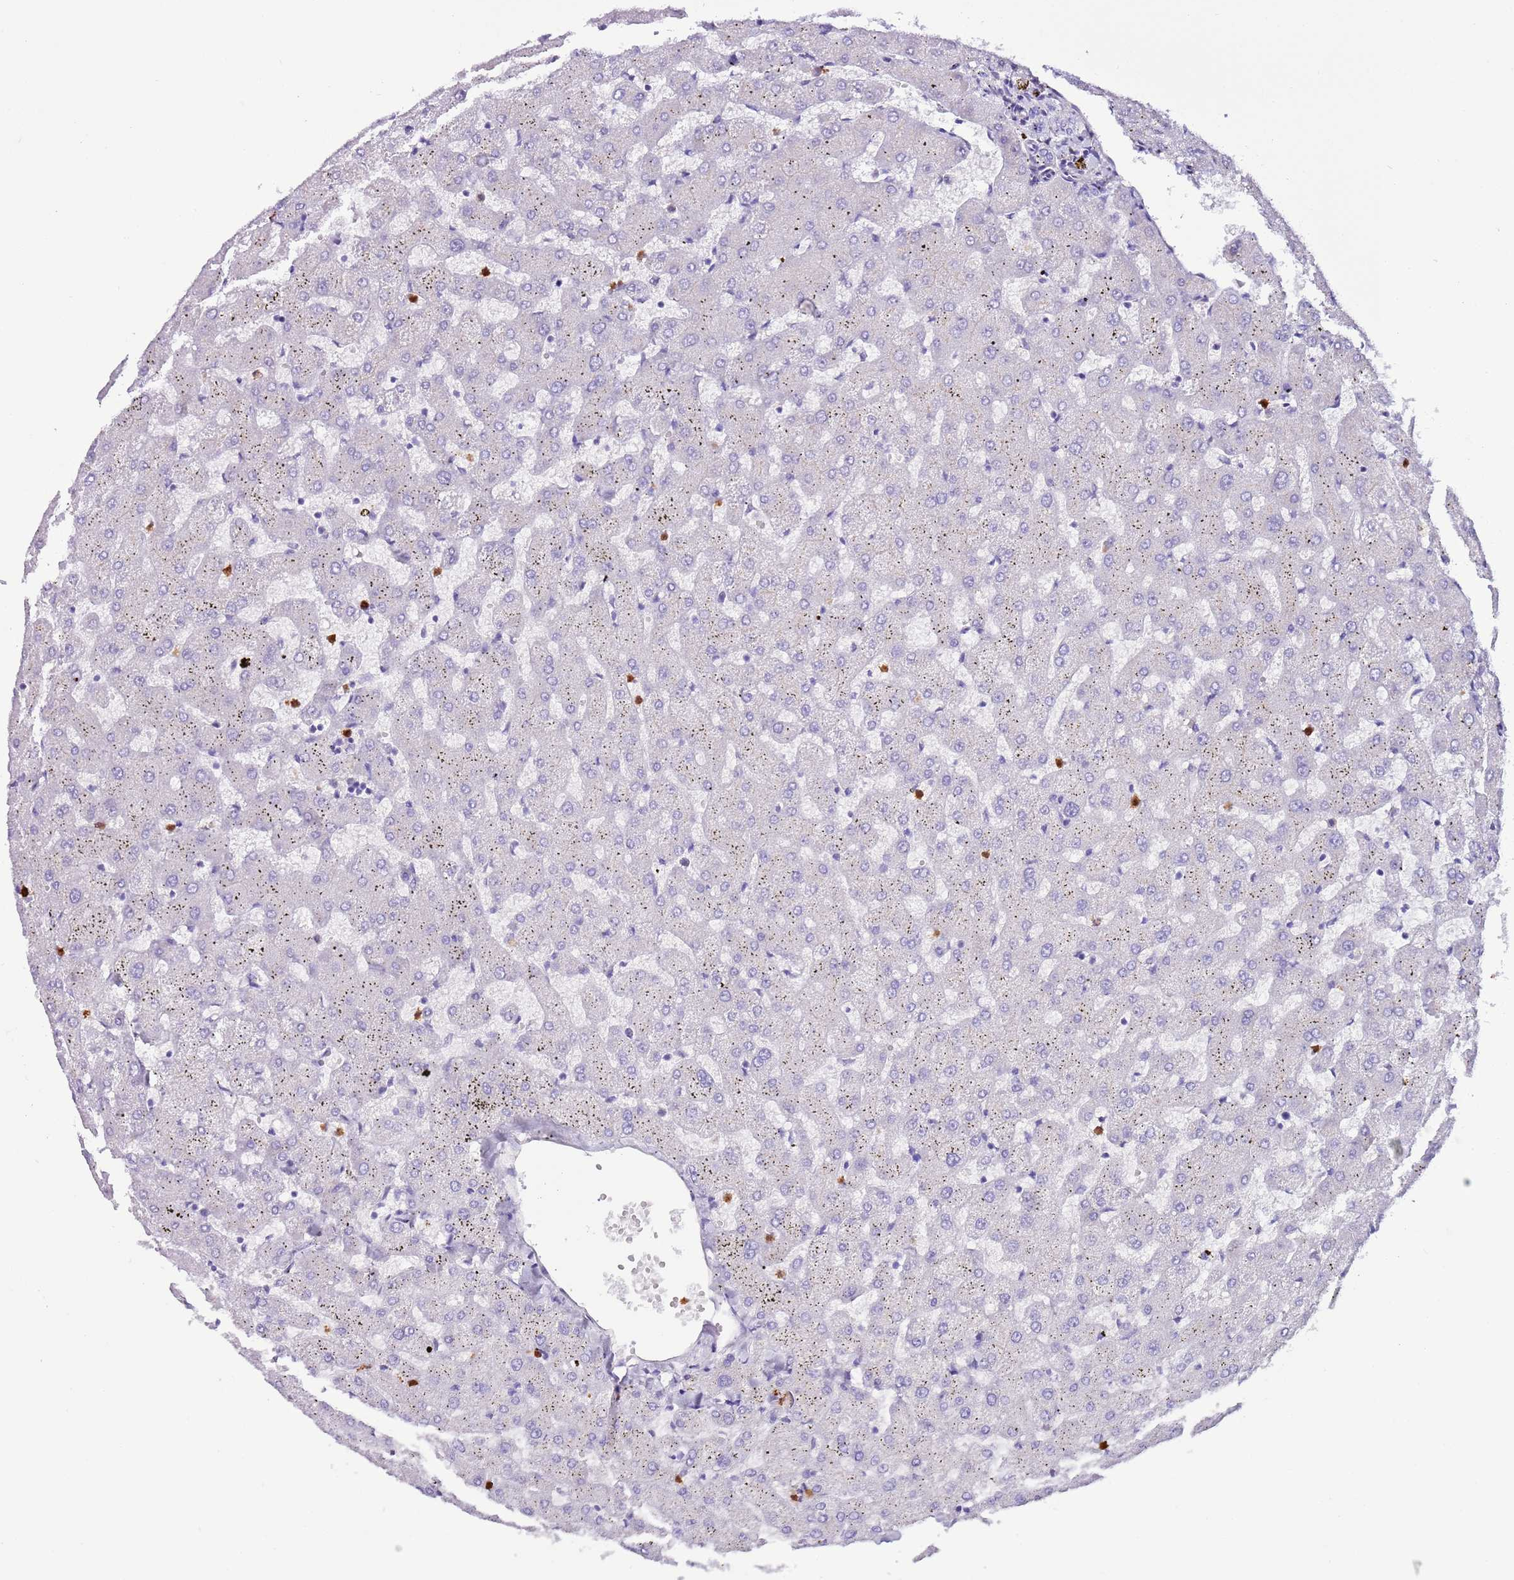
{"staining": {"intensity": "negative", "quantity": "none", "location": "none"}, "tissue": "liver", "cell_type": "Cholangiocytes", "image_type": "normal", "snomed": [{"axis": "morphology", "description": "Normal tissue, NOS"}, {"axis": "topography", "description": "Liver"}], "caption": "Protein analysis of benign liver shows no significant staining in cholangiocytes. (DAB (3,3'-diaminobenzidine) immunohistochemistry with hematoxylin counter stain).", "gene": "FAM174C", "patient": {"sex": "female", "age": 63}}